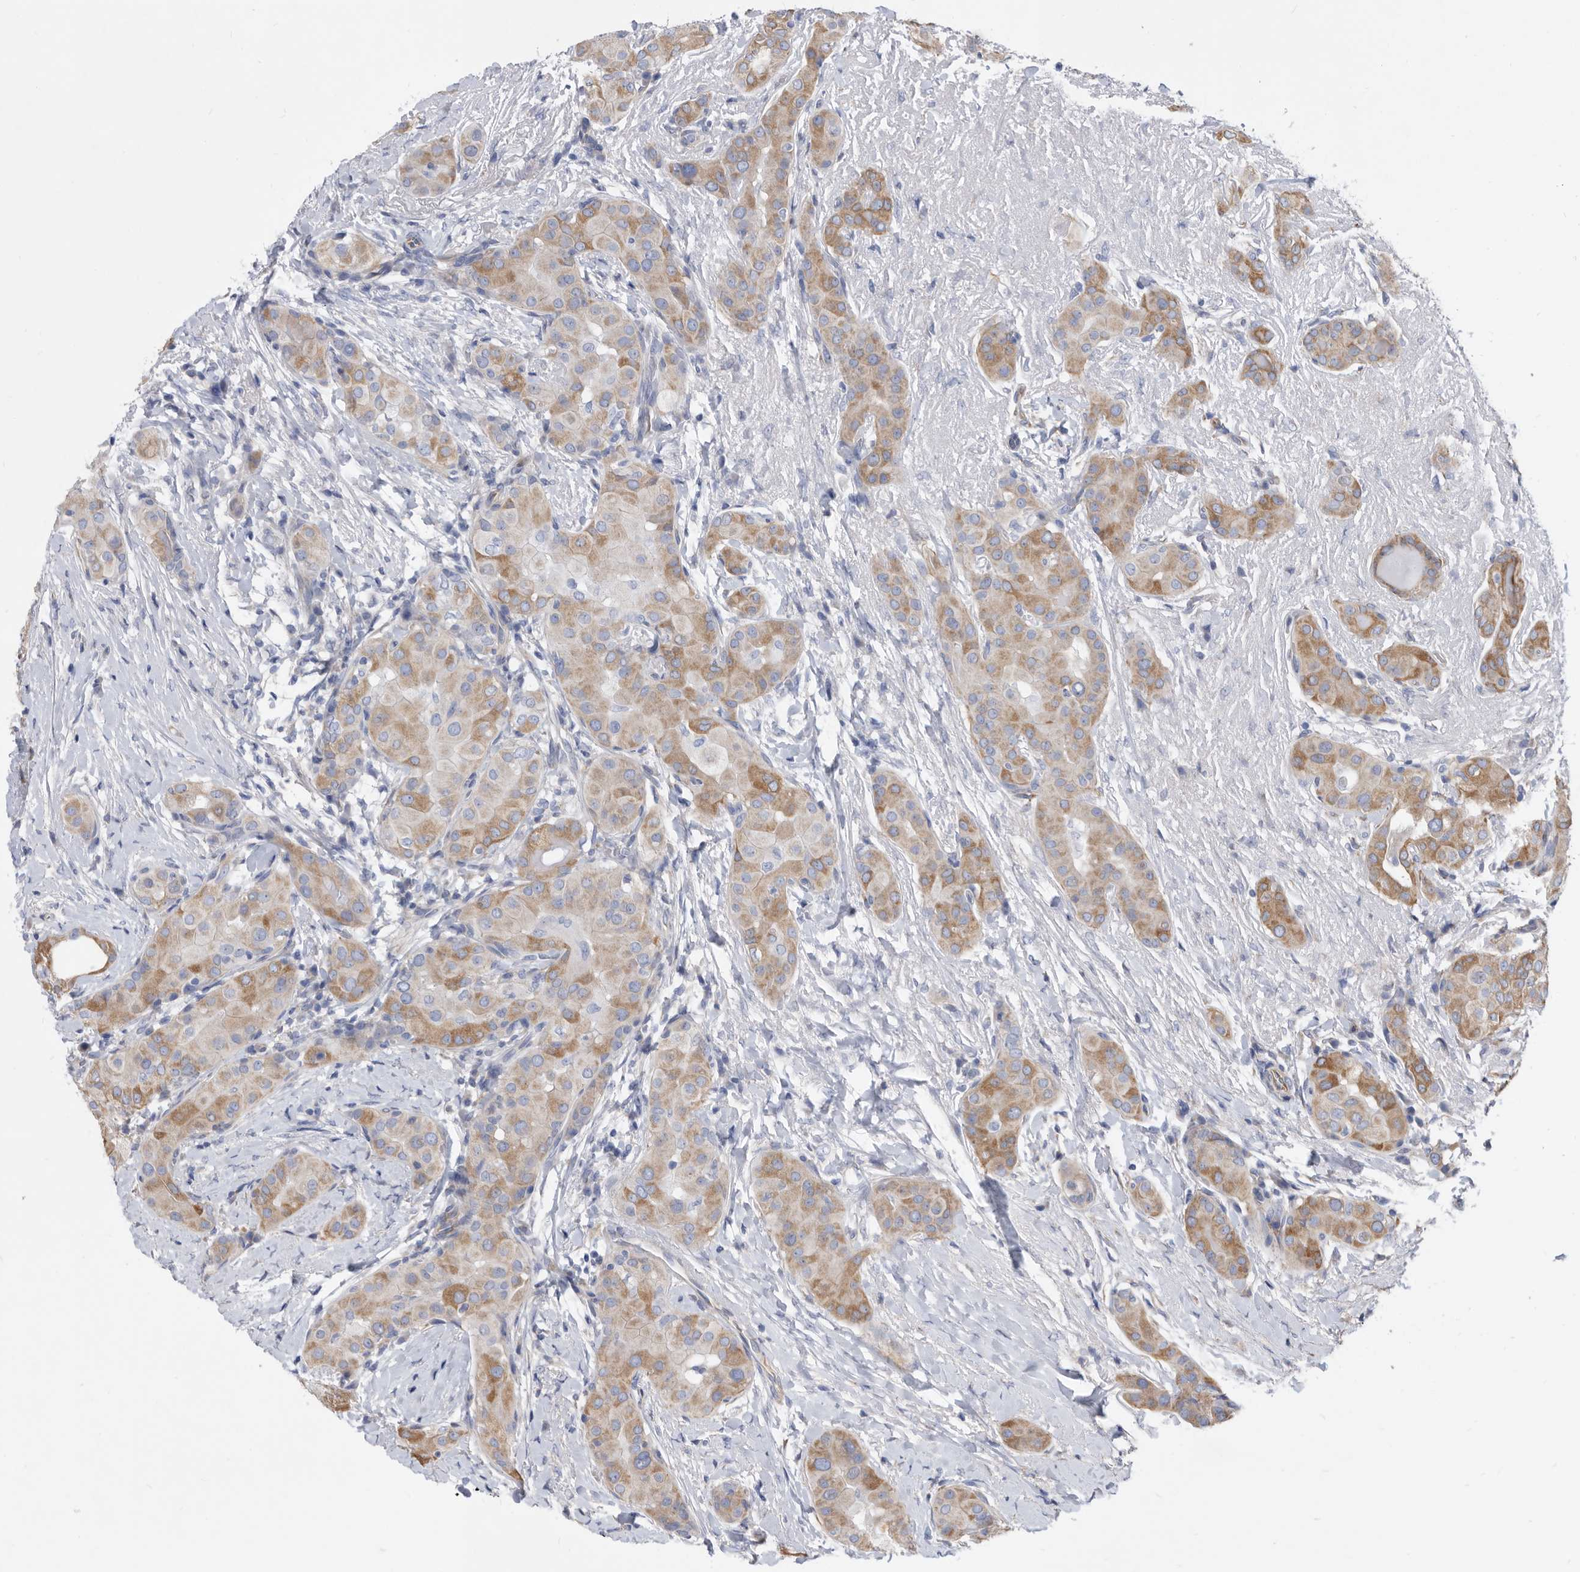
{"staining": {"intensity": "moderate", "quantity": "25%-75%", "location": "cytoplasmic/membranous"}, "tissue": "thyroid cancer", "cell_type": "Tumor cells", "image_type": "cancer", "snomed": [{"axis": "morphology", "description": "Papillary adenocarcinoma, NOS"}, {"axis": "topography", "description": "Thyroid gland"}], "caption": "Moderate cytoplasmic/membranous positivity for a protein is appreciated in approximately 25%-75% of tumor cells of thyroid papillary adenocarcinoma using IHC.", "gene": "ATP13A3", "patient": {"sex": "male", "age": 33}}